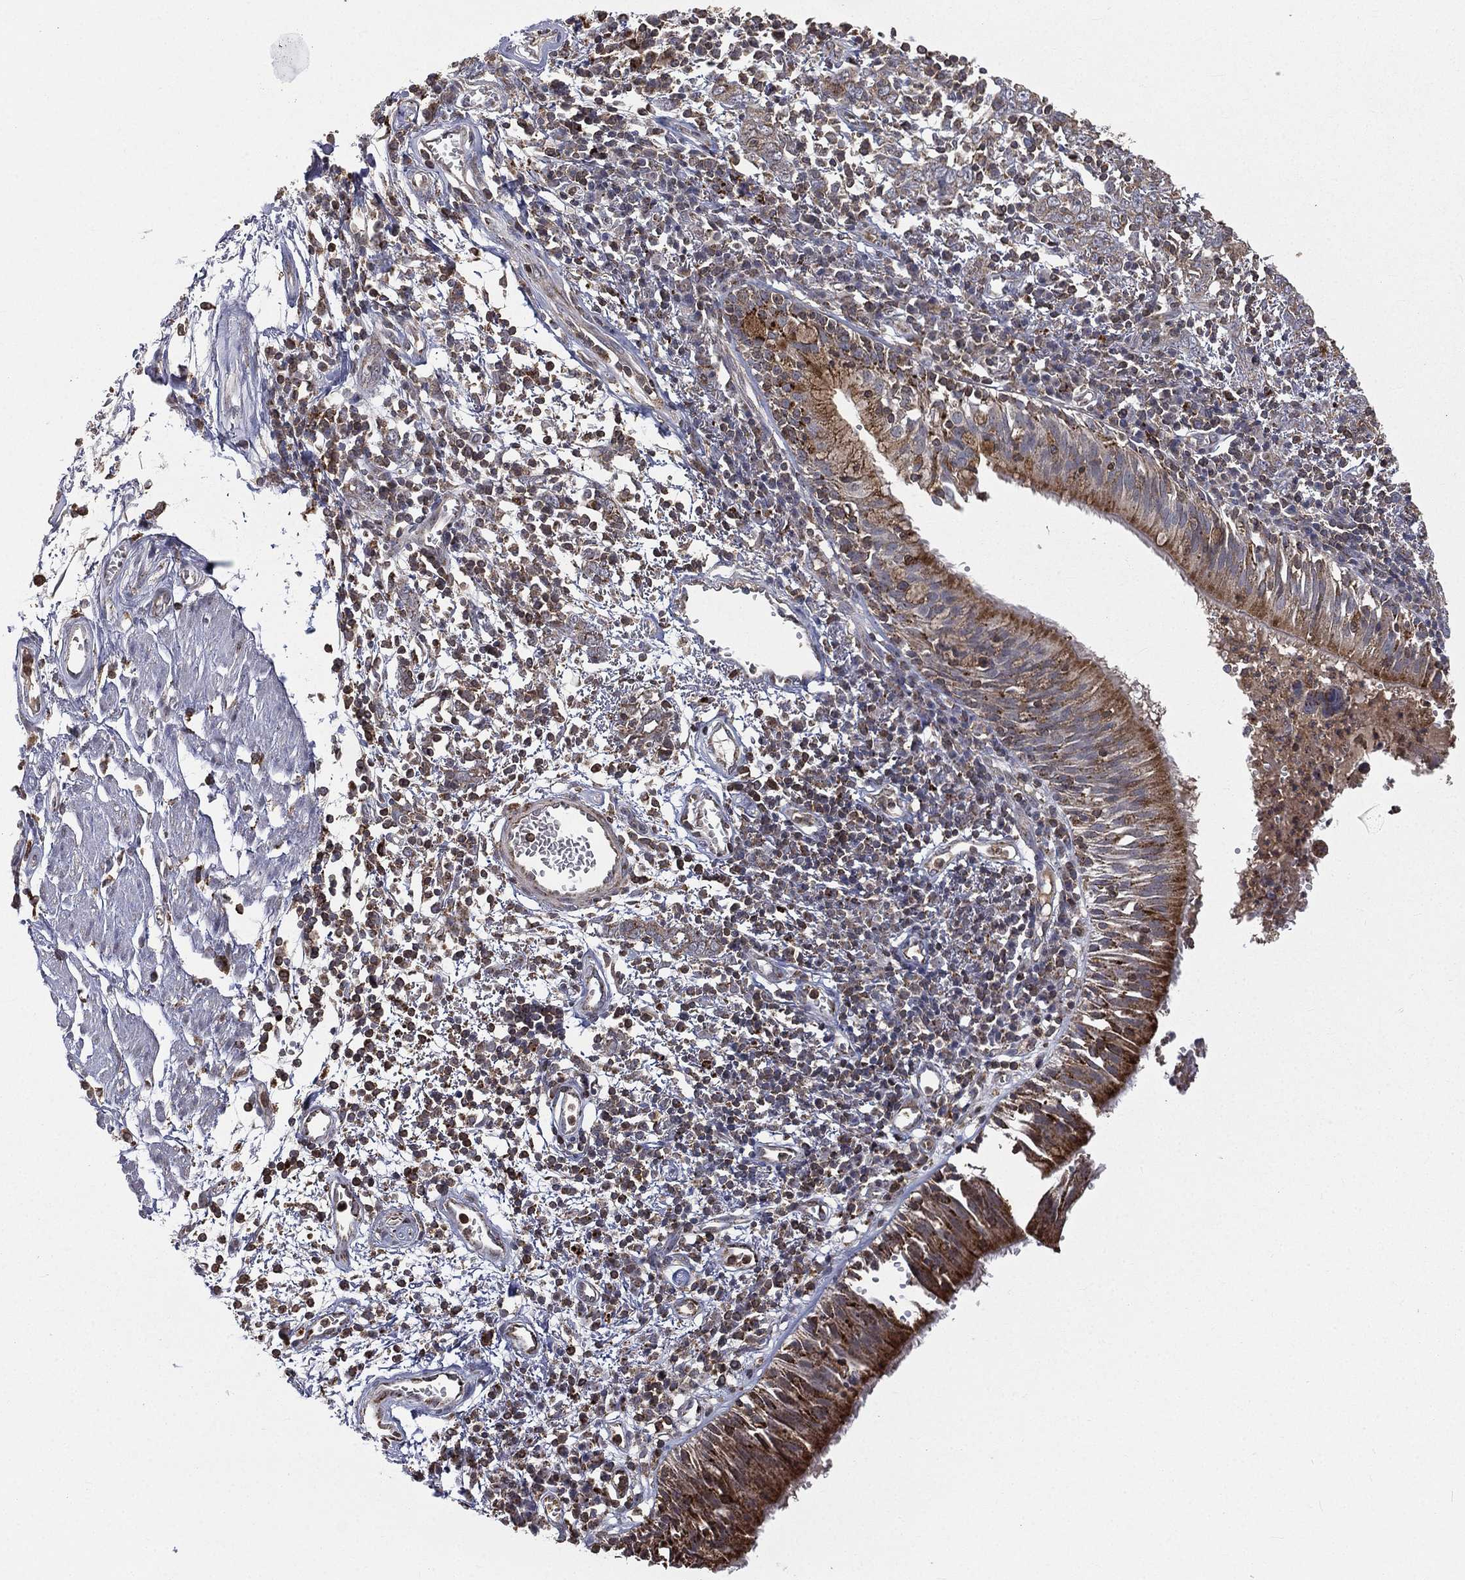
{"staining": {"intensity": "strong", "quantity": ">75%", "location": "cytoplasmic/membranous"}, "tissue": "bronchus", "cell_type": "Respiratory epithelial cells", "image_type": "normal", "snomed": [{"axis": "morphology", "description": "Normal tissue, NOS"}, {"axis": "morphology", "description": "Squamous cell carcinoma, NOS"}, {"axis": "topography", "description": "Cartilage tissue"}, {"axis": "topography", "description": "Bronchus"}, {"axis": "topography", "description": "Lung"}], "caption": "Strong cytoplasmic/membranous positivity is seen in approximately >75% of respiratory epithelial cells in benign bronchus.", "gene": "RIN3", "patient": {"sex": "male", "age": 66}}